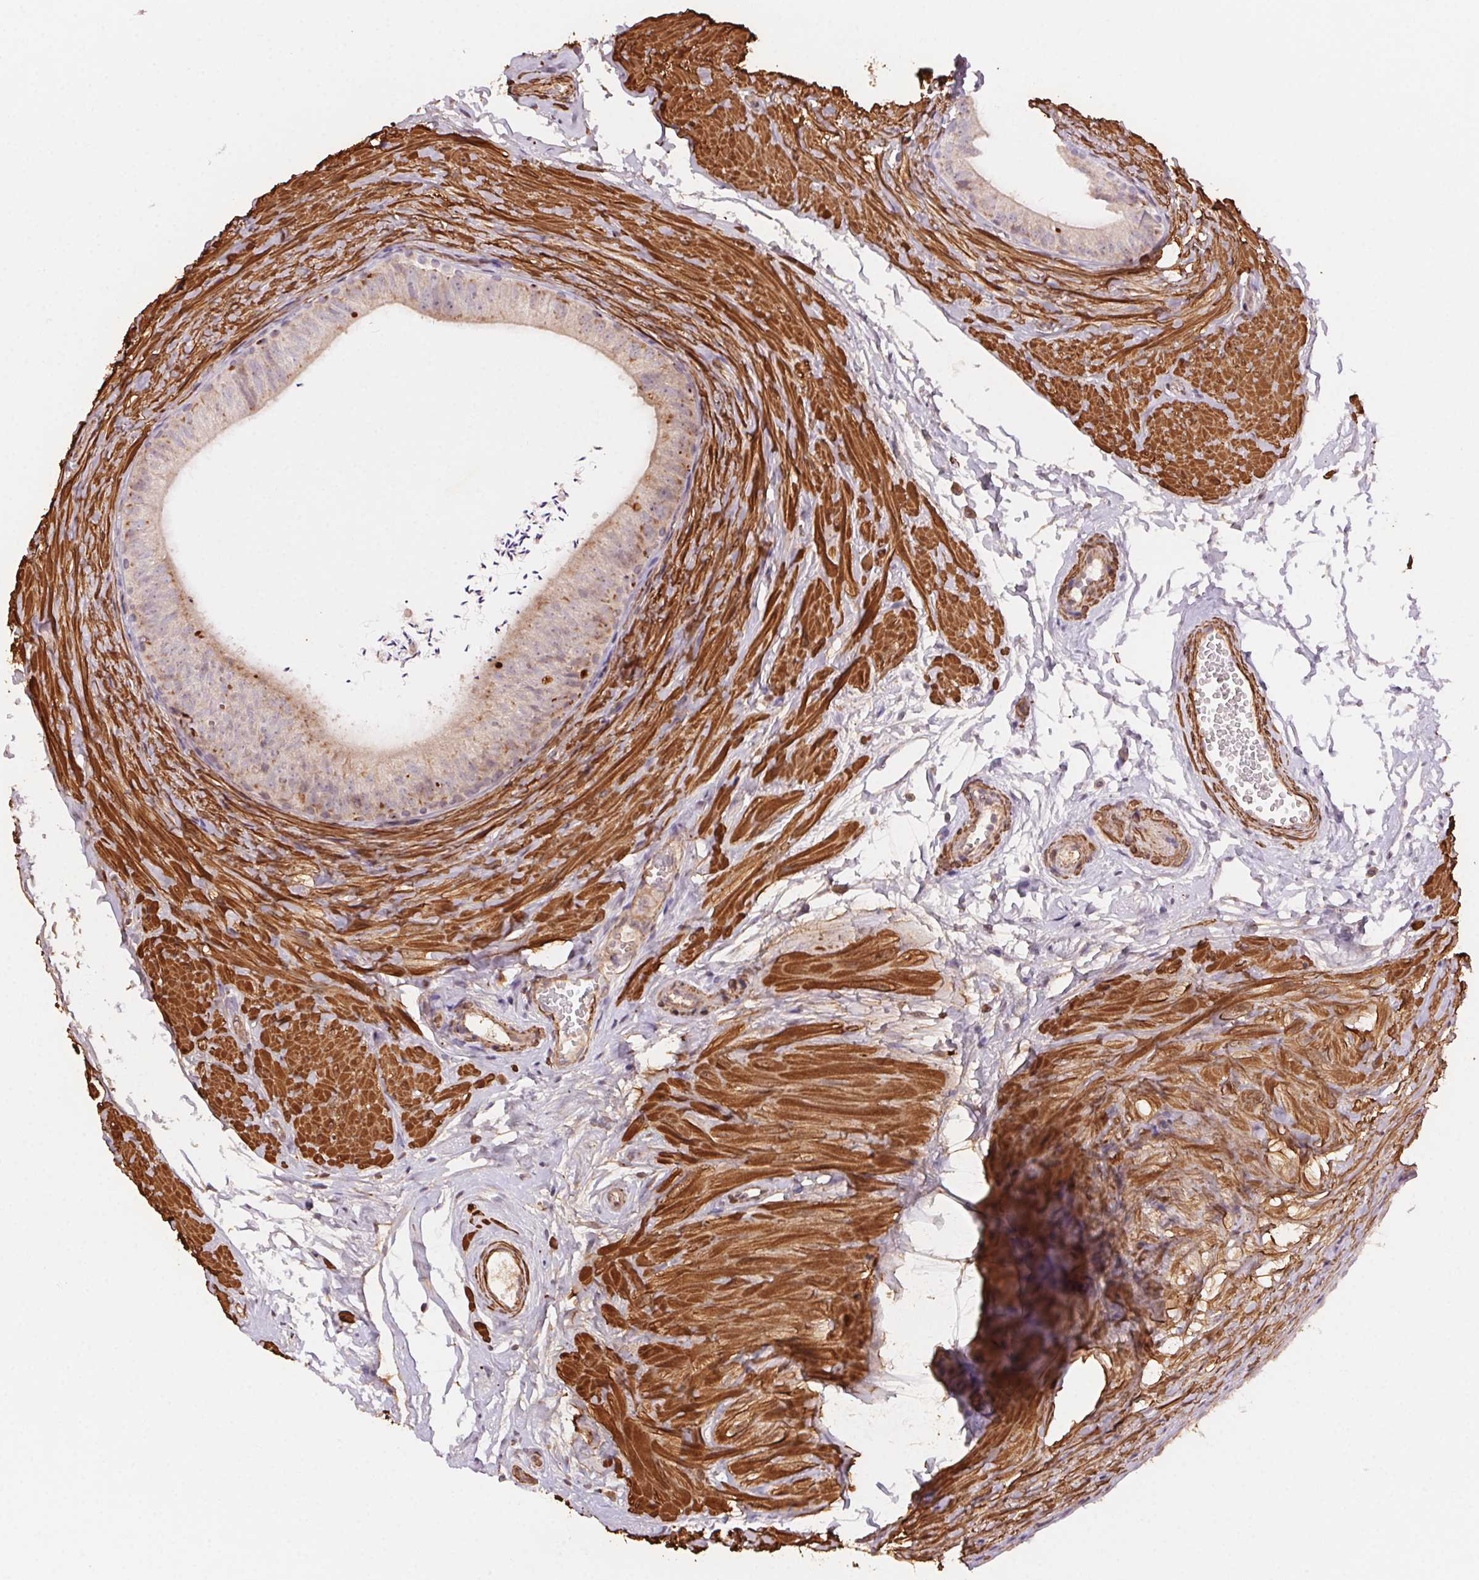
{"staining": {"intensity": "moderate", "quantity": "<25%", "location": "cytoplasmic/membranous"}, "tissue": "epididymis", "cell_type": "Glandular cells", "image_type": "normal", "snomed": [{"axis": "morphology", "description": "Normal tissue, NOS"}, {"axis": "topography", "description": "Epididymis, spermatic cord, NOS"}, {"axis": "topography", "description": "Epididymis"}, {"axis": "topography", "description": "Peripheral nerve tissue"}], "caption": "Immunohistochemical staining of benign epididymis displays moderate cytoplasmic/membranous protein staining in approximately <25% of glandular cells.", "gene": "GPX8", "patient": {"sex": "male", "age": 29}}